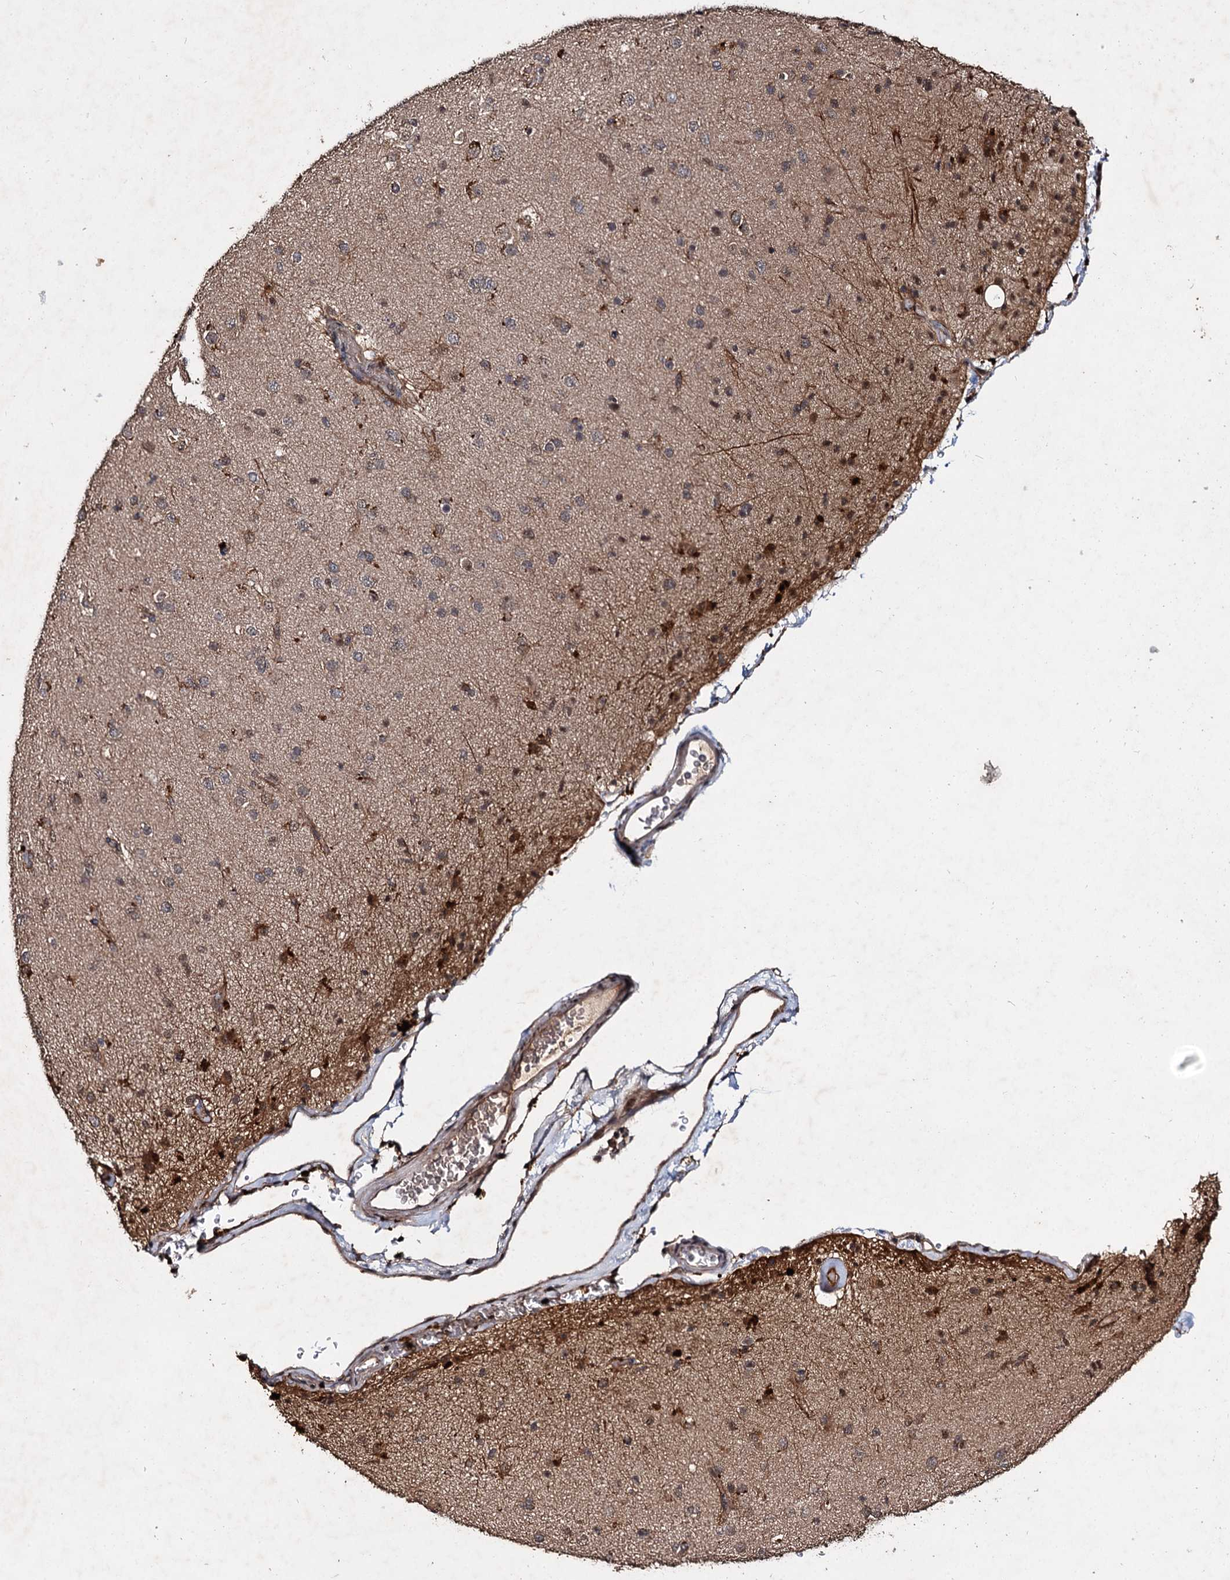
{"staining": {"intensity": "negative", "quantity": "none", "location": "none"}, "tissue": "glioma", "cell_type": "Tumor cells", "image_type": "cancer", "snomed": [{"axis": "morphology", "description": "Glioma, malignant, Low grade"}, {"axis": "topography", "description": "Brain"}], "caption": "This is a image of immunohistochemistry staining of glioma, which shows no positivity in tumor cells.", "gene": "SLC46A3", "patient": {"sex": "male", "age": 65}}